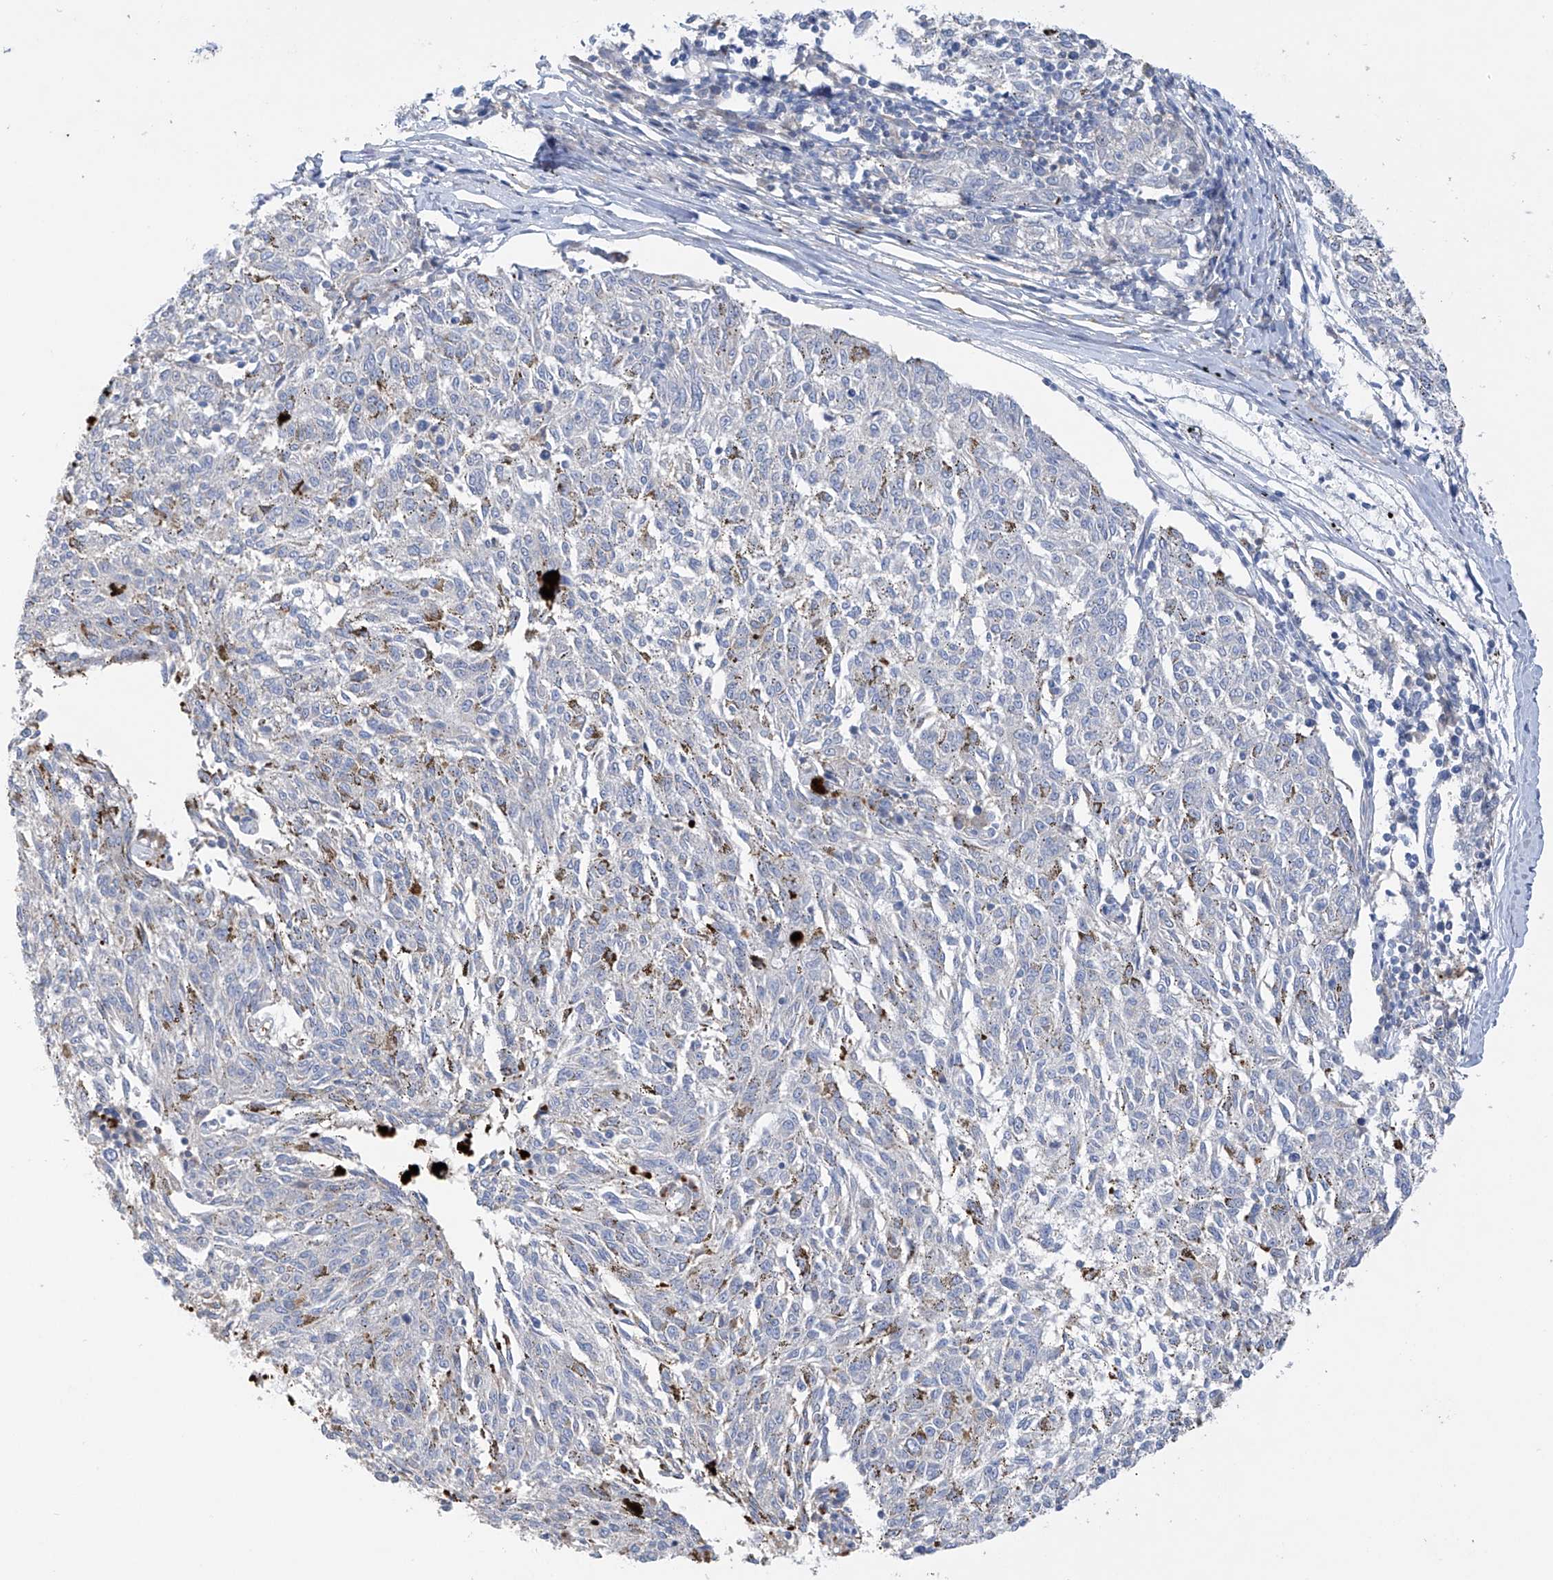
{"staining": {"intensity": "negative", "quantity": "none", "location": "none"}, "tissue": "melanoma", "cell_type": "Tumor cells", "image_type": "cancer", "snomed": [{"axis": "morphology", "description": "Malignant melanoma, NOS"}, {"axis": "topography", "description": "Skin"}], "caption": "Tumor cells show no significant protein expression in malignant melanoma.", "gene": "PRSS12", "patient": {"sex": "female", "age": 72}}